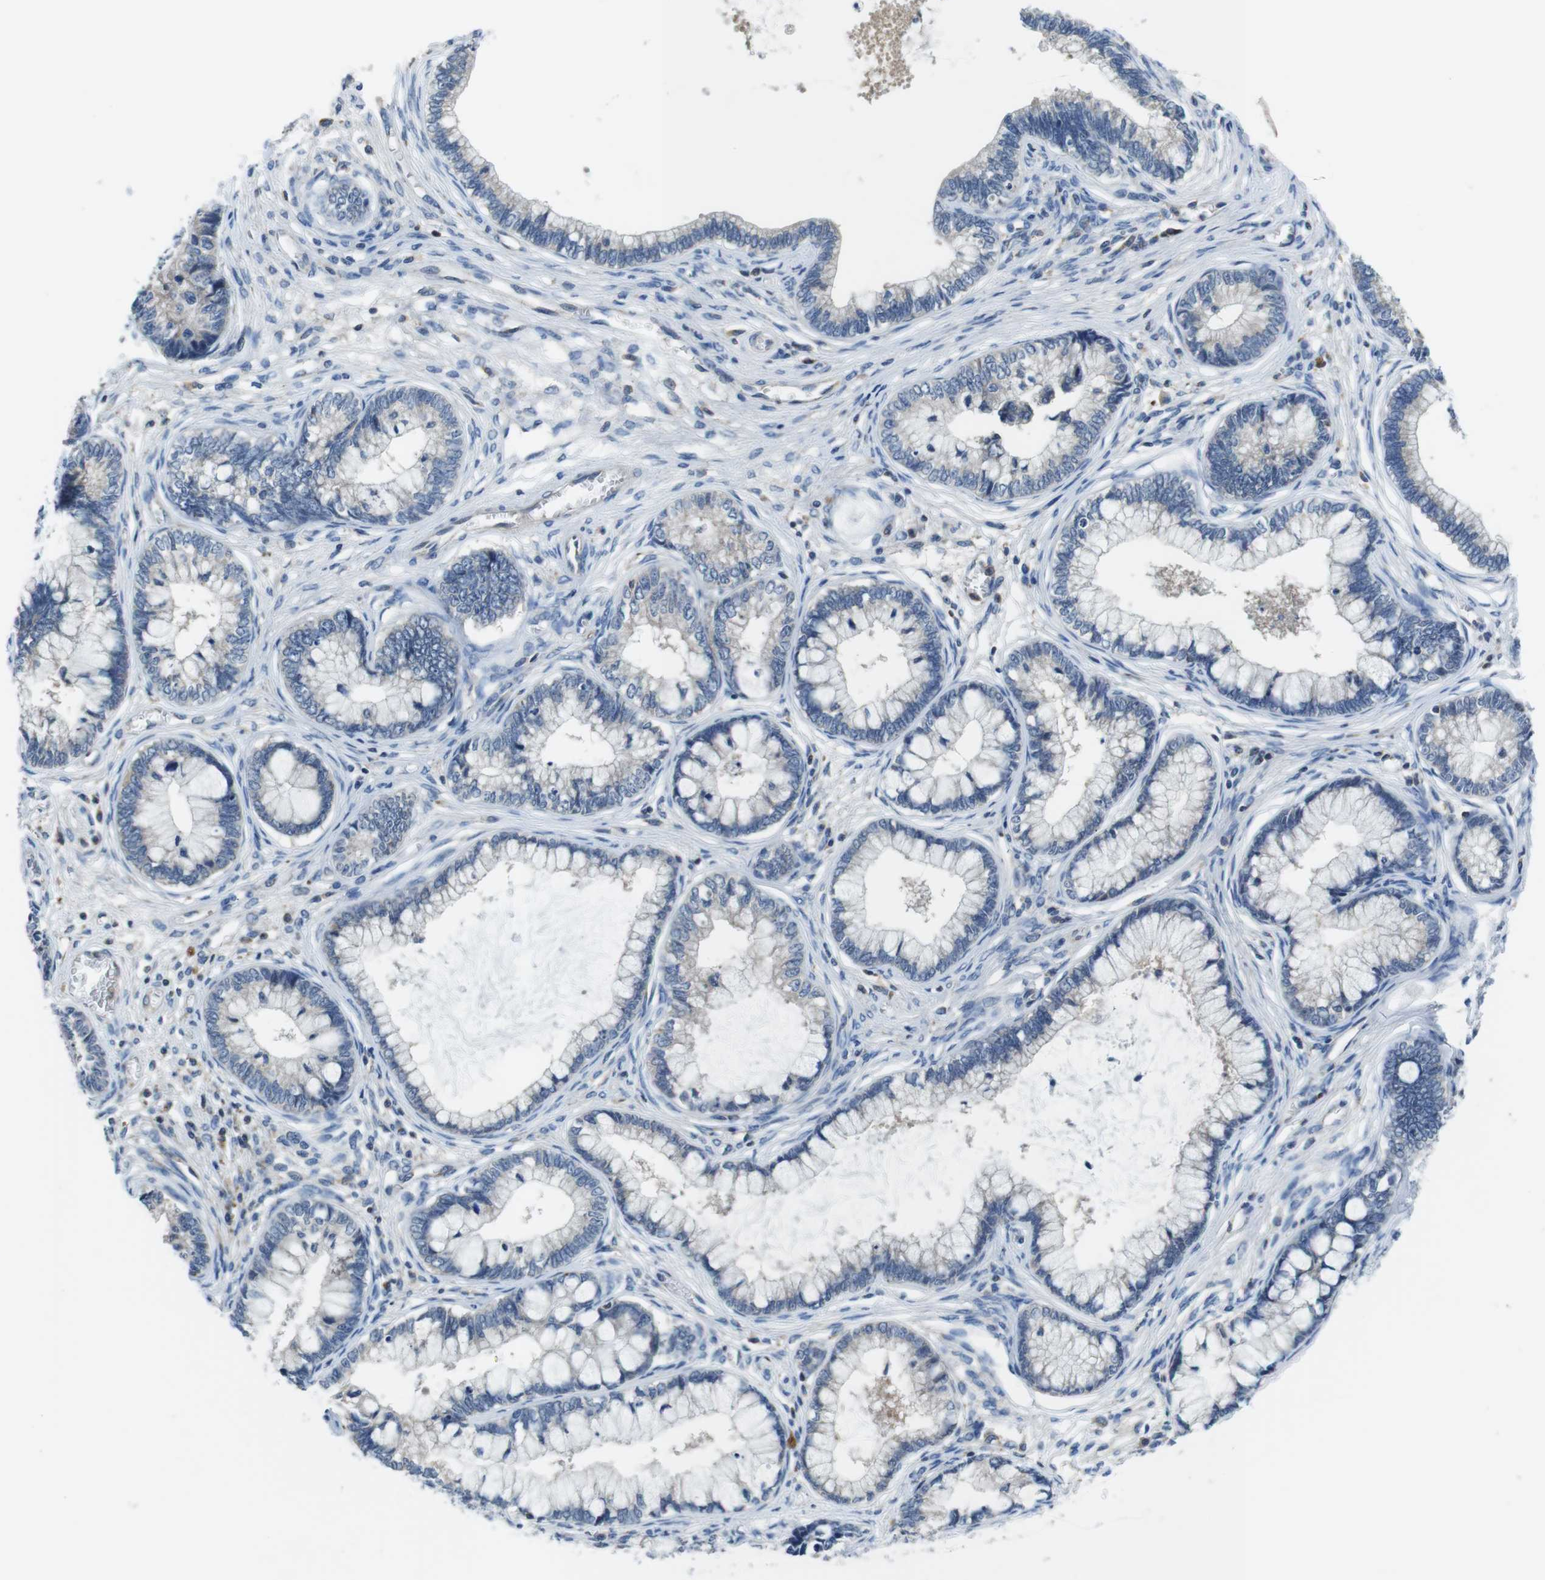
{"staining": {"intensity": "negative", "quantity": "none", "location": "none"}, "tissue": "cervical cancer", "cell_type": "Tumor cells", "image_type": "cancer", "snomed": [{"axis": "morphology", "description": "Adenocarcinoma, NOS"}, {"axis": "topography", "description": "Cervix"}], "caption": "Tumor cells are negative for protein expression in human cervical cancer (adenocarcinoma).", "gene": "PIK3CD", "patient": {"sex": "female", "age": 44}}